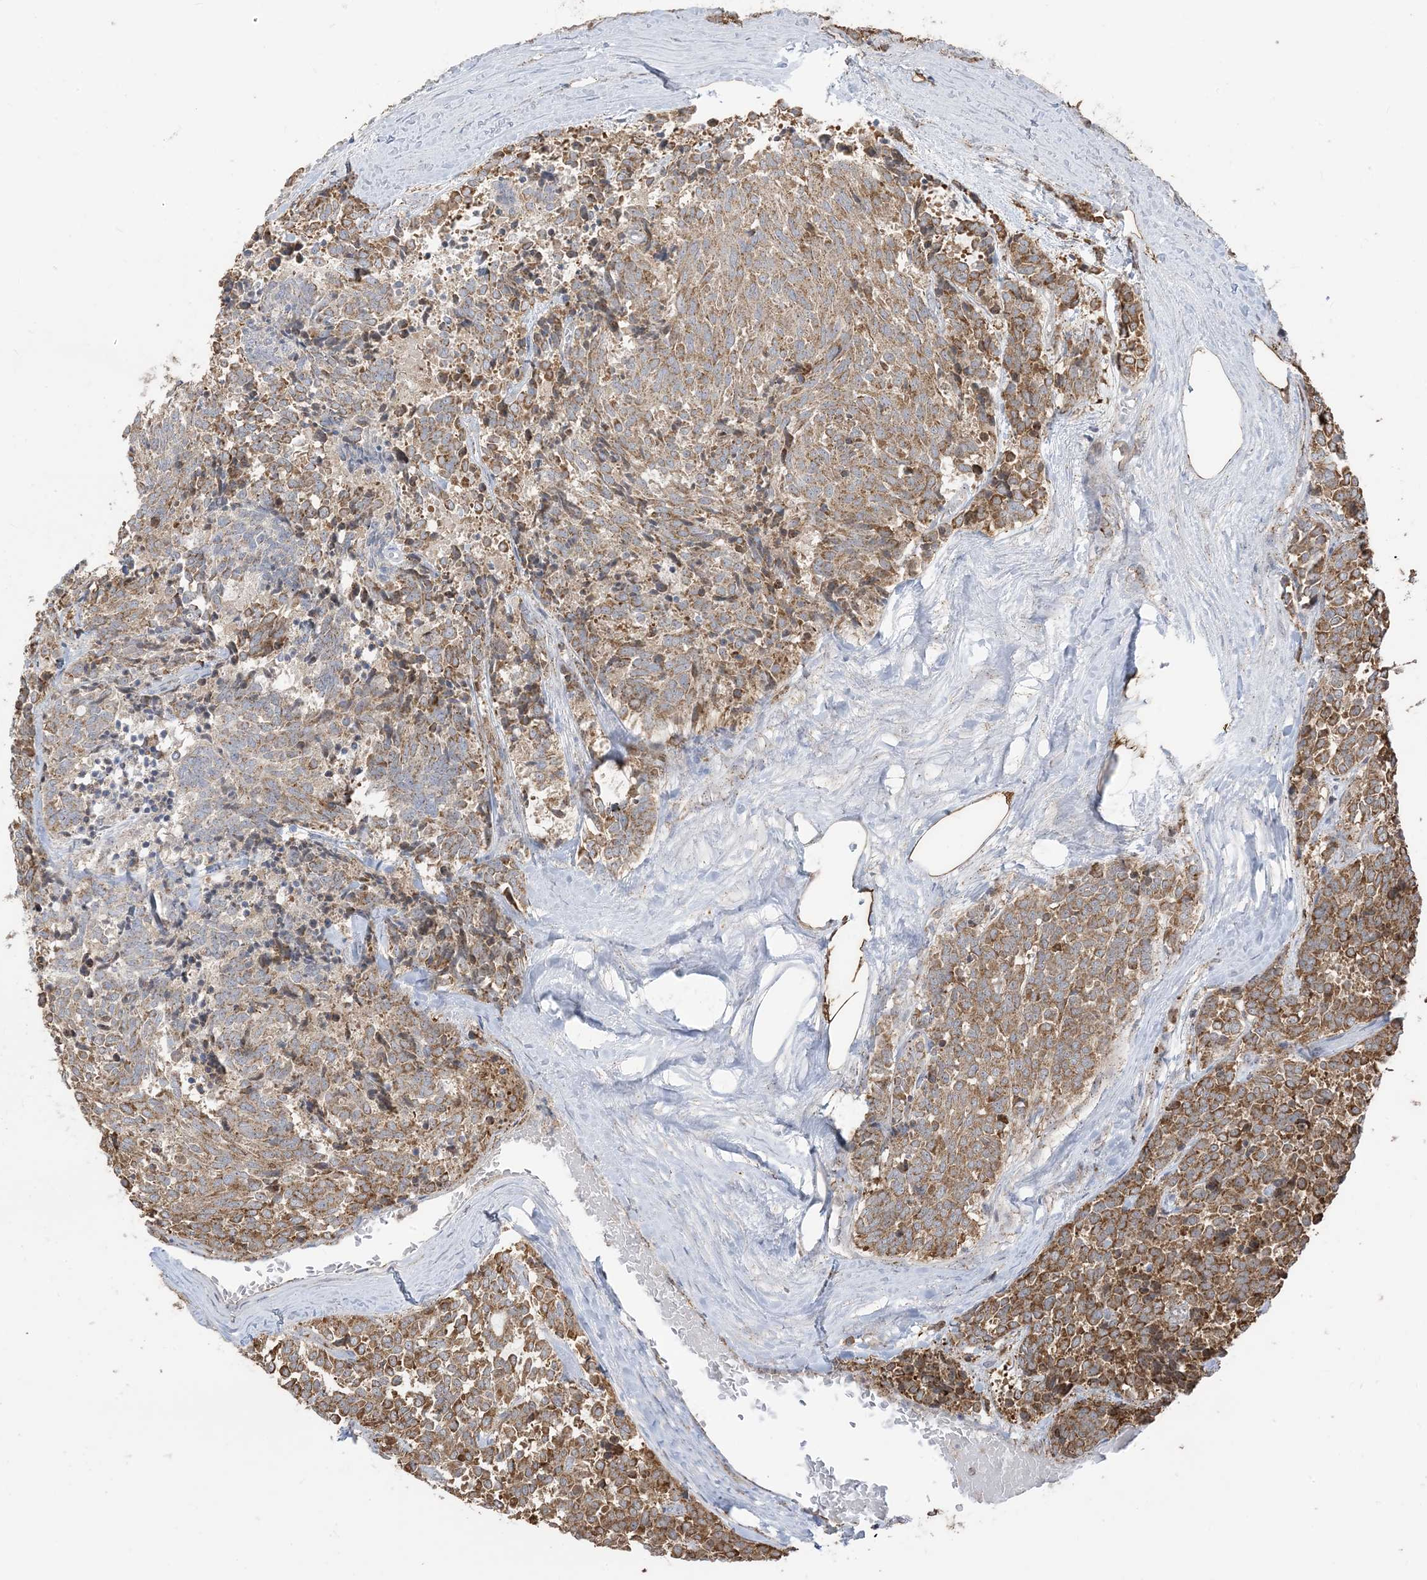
{"staining": {"intensity": "moderate", "quantity": ">75%", "location": "cytoplasmic/membranous"}, "tissue": "carcinoid", "cell_type": "Tumor cells", "image_type": "cancer", "snomed": [{"axis": "morphology", "description": "Carcinoid, malignant, NOS"}, {"axis": "topography", "description": "Pancreas"}], "caption": "Immunohistochemistry (DAB) staining of human carcinoid displays moderate cytoplasmic/membranous protein expression in about >75% of tumor cells.", "gene": "MAPKBP1", "patient": {"sex": "female", "age": 54}}